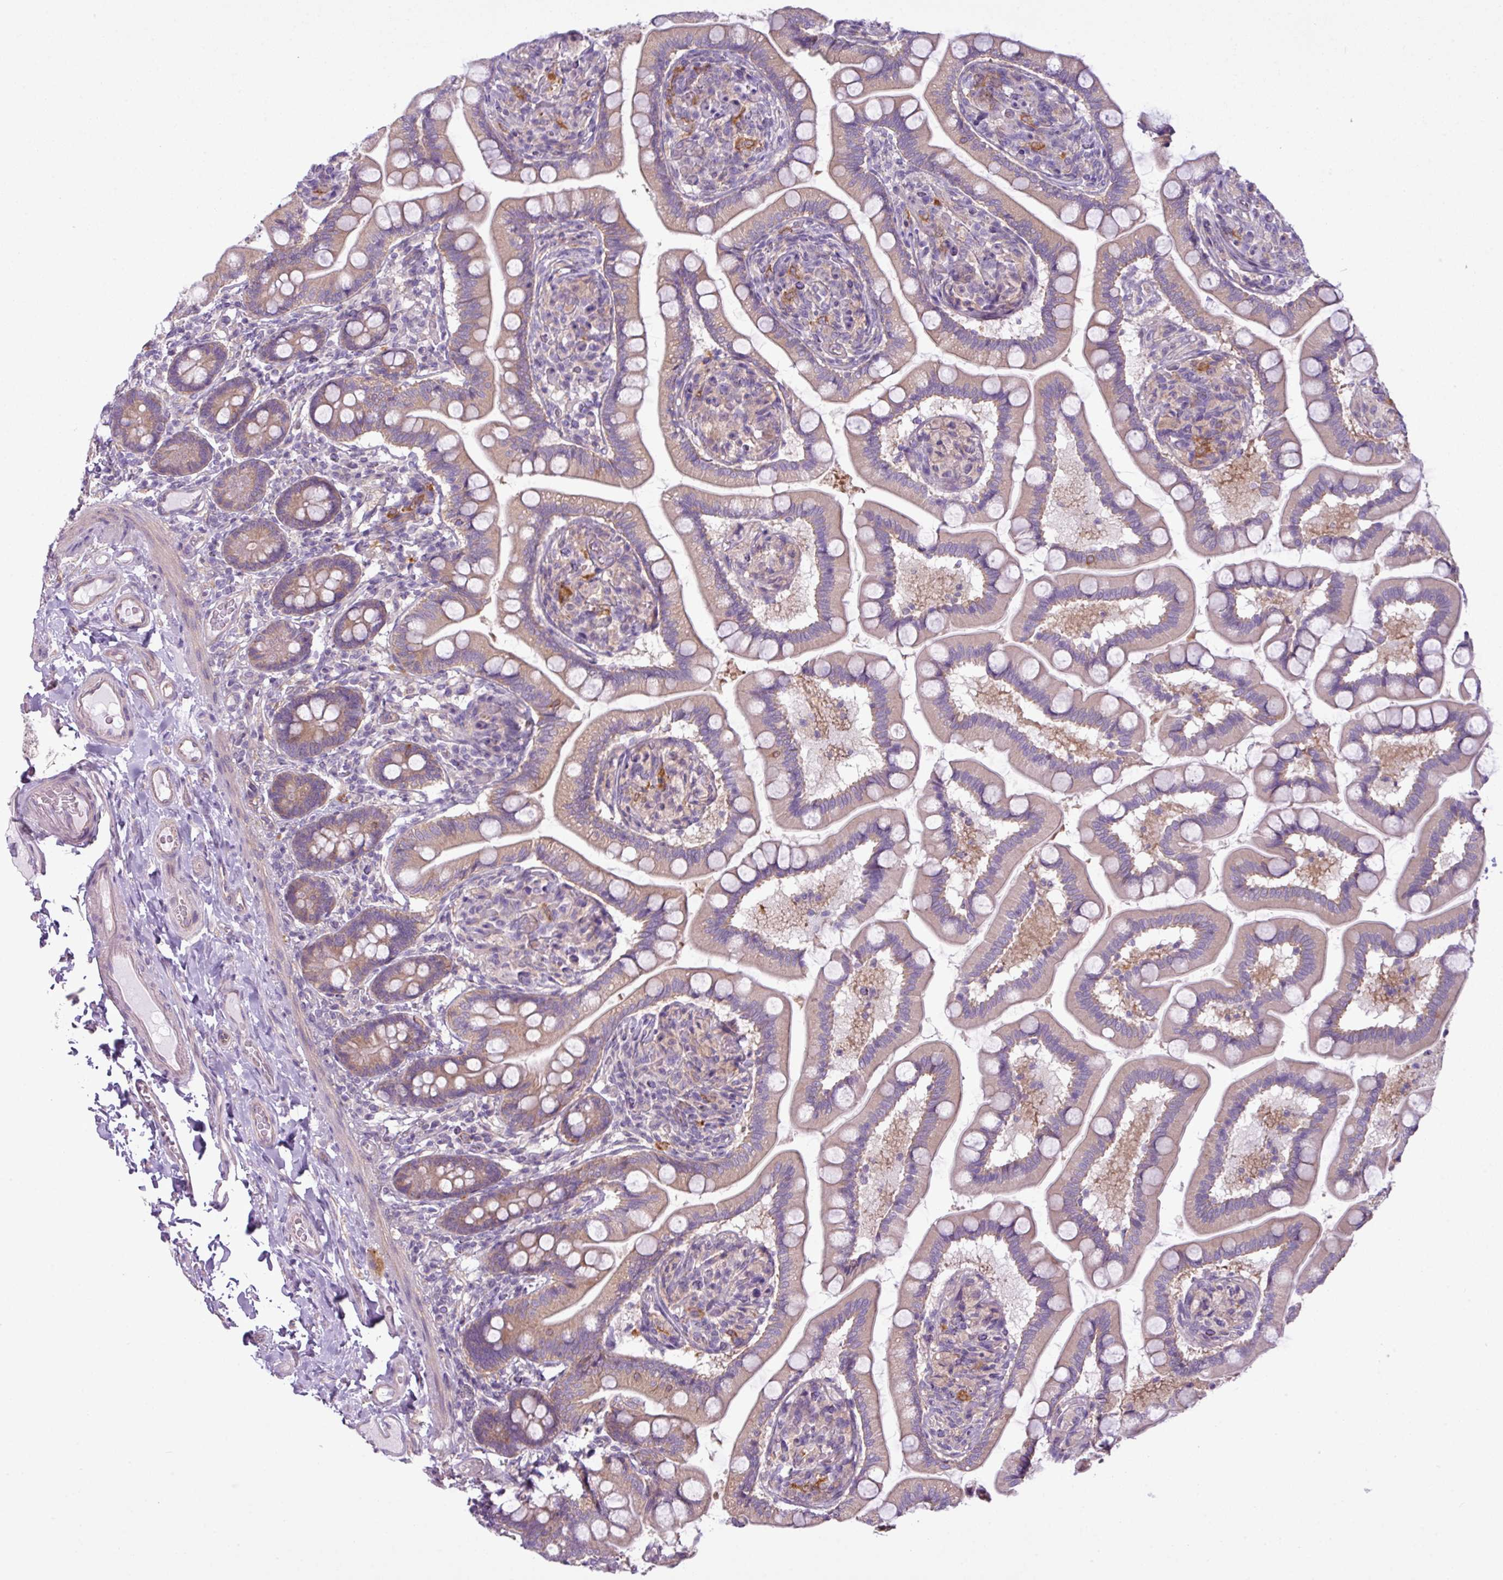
{"staining": {"intensity": "moderate", "quantity": "25%-75%", "location": "cytoplasmic/membranous"}, "tissue": "small intestine", "cell_type": "Glandular cells", "image_type": "normal", "snomed": [{"axis": "morphology", "description": "Normal tissue, NOS"}, {"axis": "topography", "description": "Small intestine"}], "caption": "Small intestine stained with IHC shows moderate cytoplasmic/membranous positivity in about 25%-75% of glandular cells.", "gene": "CAMK2A", "patient": {"sex": "female", "age": 64}}